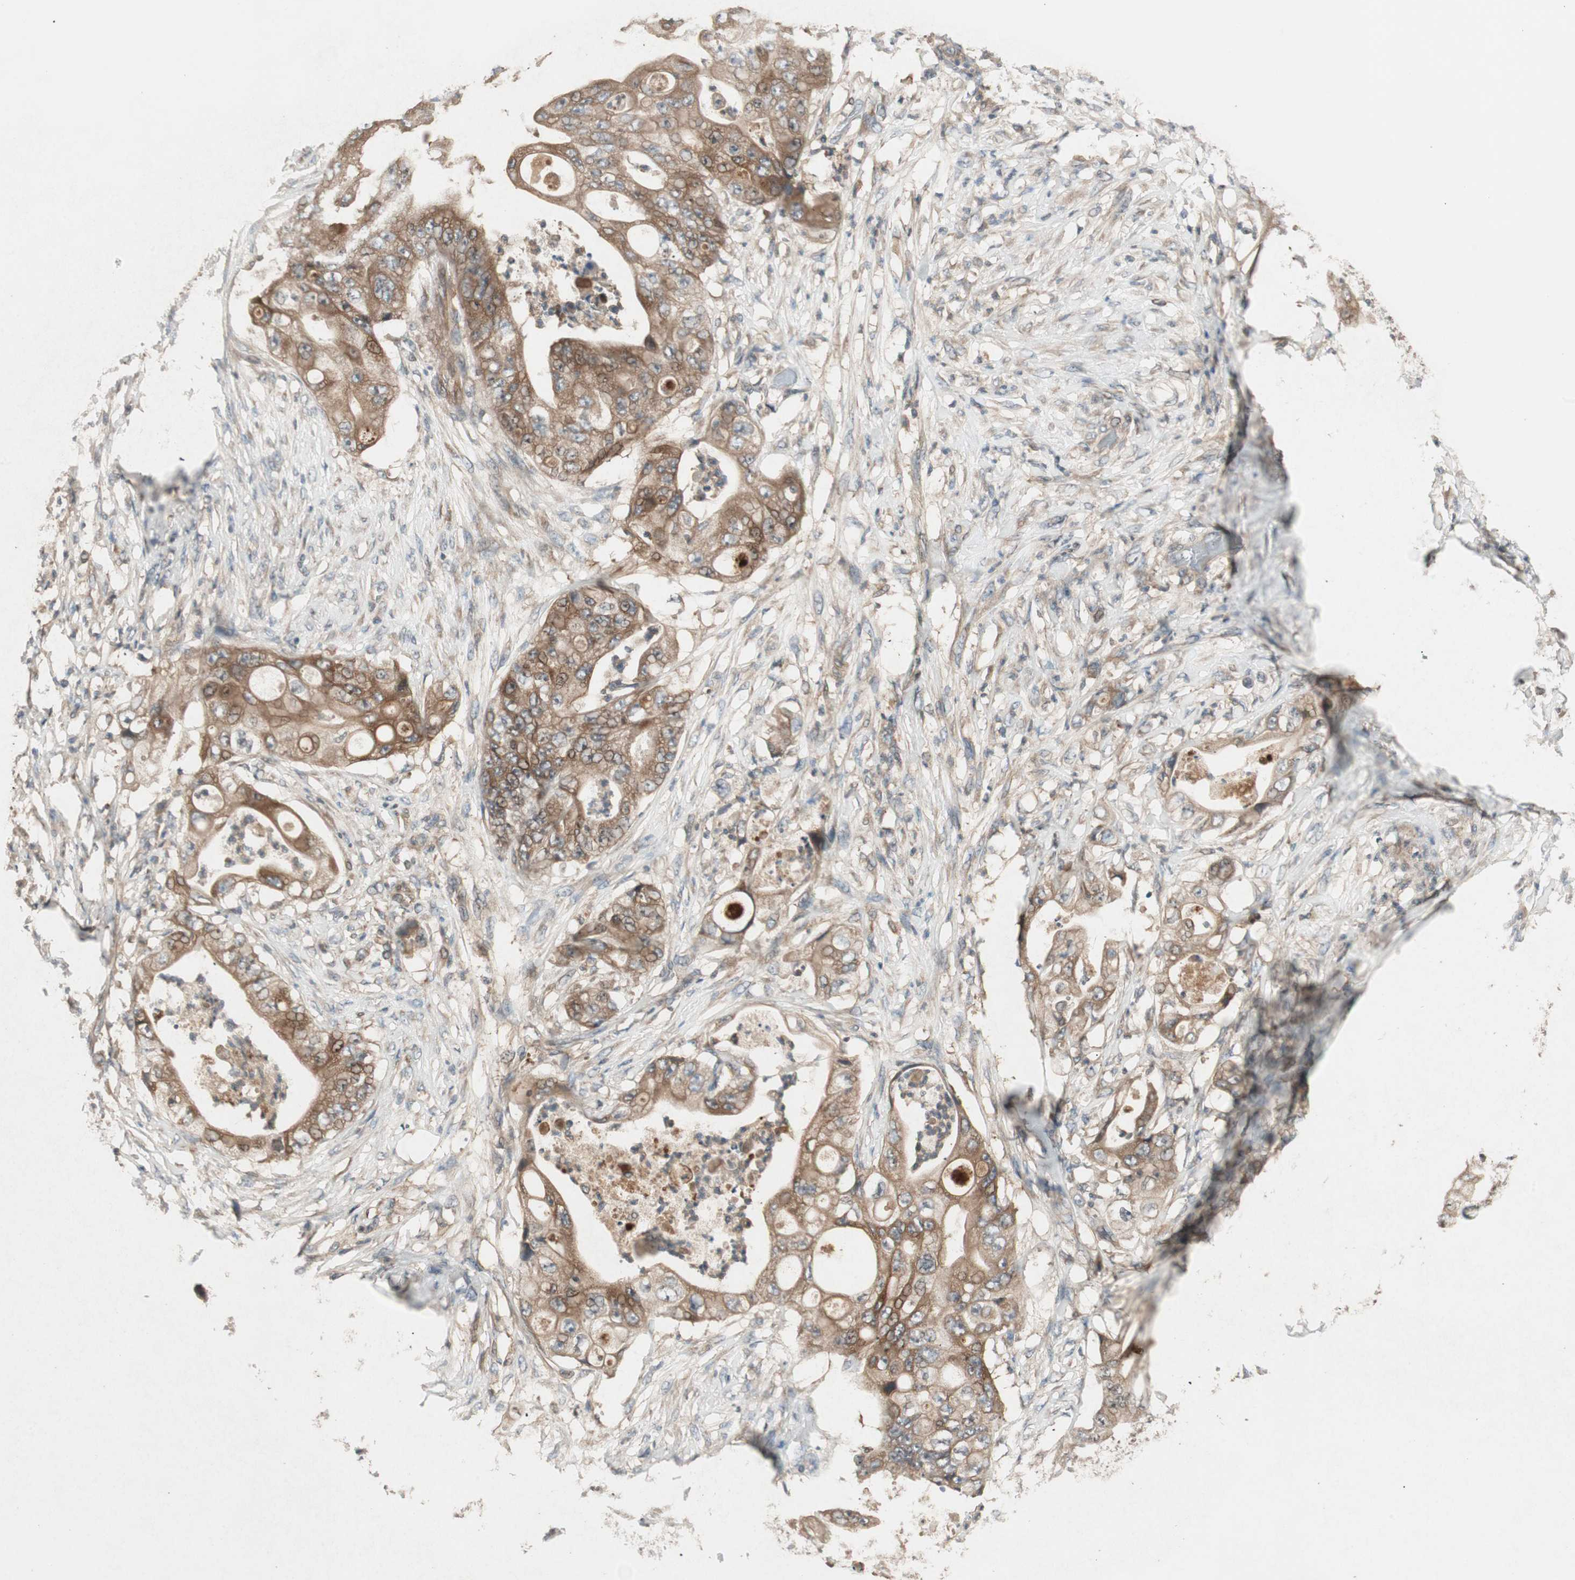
{"staining": {"intensity": "moderate", "quantity": ">75%", "location": "cytoplasmic/membranous"}, "tissue": "stomach cancer", "cell_type": "Tumor cells", "image_type": "cancer", "snomed": [{"axis": "morphology", "description": "Adenocarcinoma, NOS"}, {"axis": "topography", "description": "Stomach"}], "caption": "There is medium levels of moderate cytoplasmic/membranous positivity in tumor cells of stomach adenocarcinoma, as demonstrated by immunohistochemical staining (brown color).", "gene": "ATP6AP2", "patient": {"sex": "female", "age": 73}}